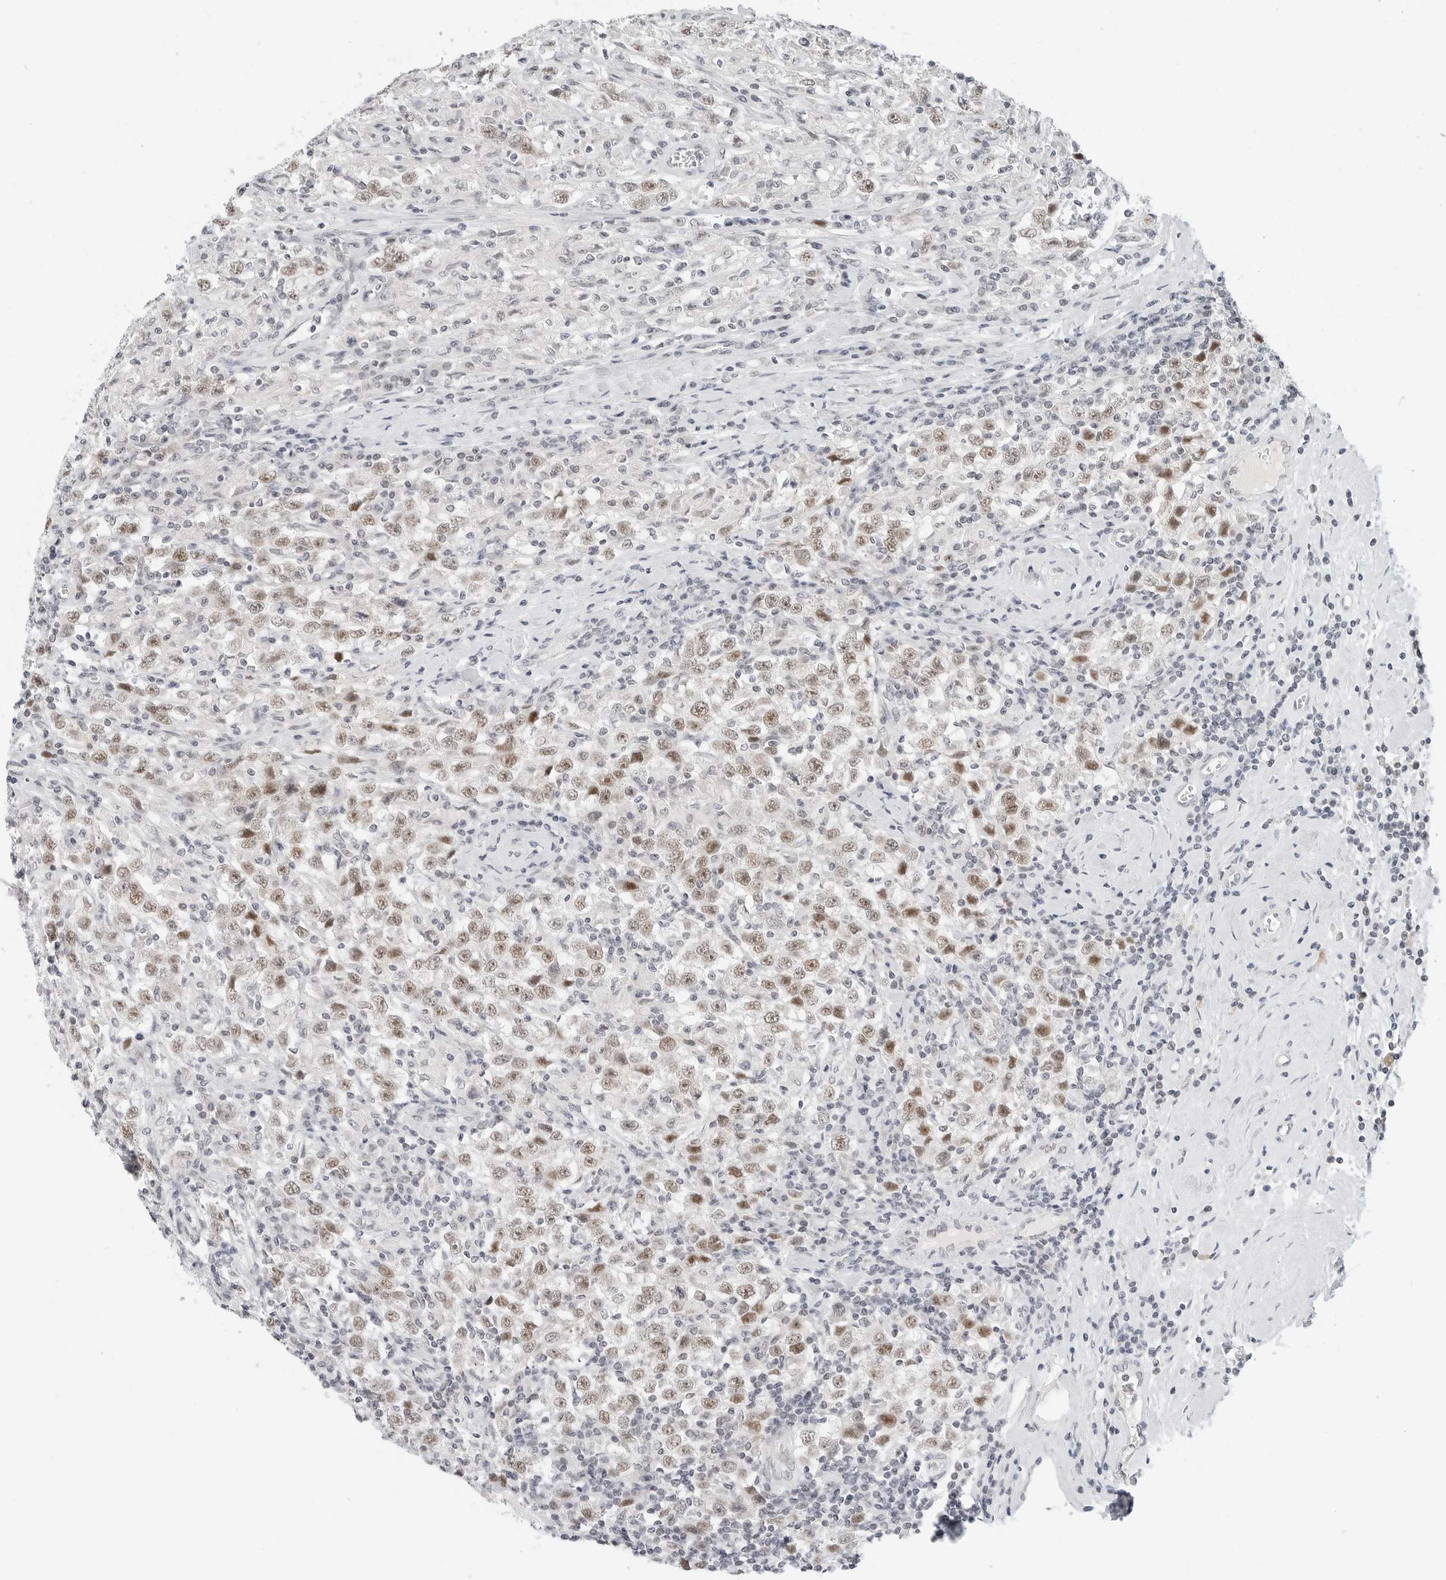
{"staining": {"intensity": "moderate", "quantity": ">75%", "location": "nuclear"}, "tissue": "testis cancer", "cell_type": "Tumor cells", "image_type": "cancer", "snomed": [{"axis": "morphology", "description": "Seminoma, NOS"}, {"axis": "topography", "description": "Testis"}], "caption": "Immunohistochemistry (IHC) staining of seminoma (testis), which reveals medium levels of moderate nuclear staining in approximately >75% of tumor cells indicating moderate nuclear protein staining. The staining was performed using DAB (3,3'-diaminobenzidine) (brown) for protein detection and nuclei were counterstained in hematoxylin (blue).", "gene": "TSEN2", "patient": {"sex": "male", "age": 41}}